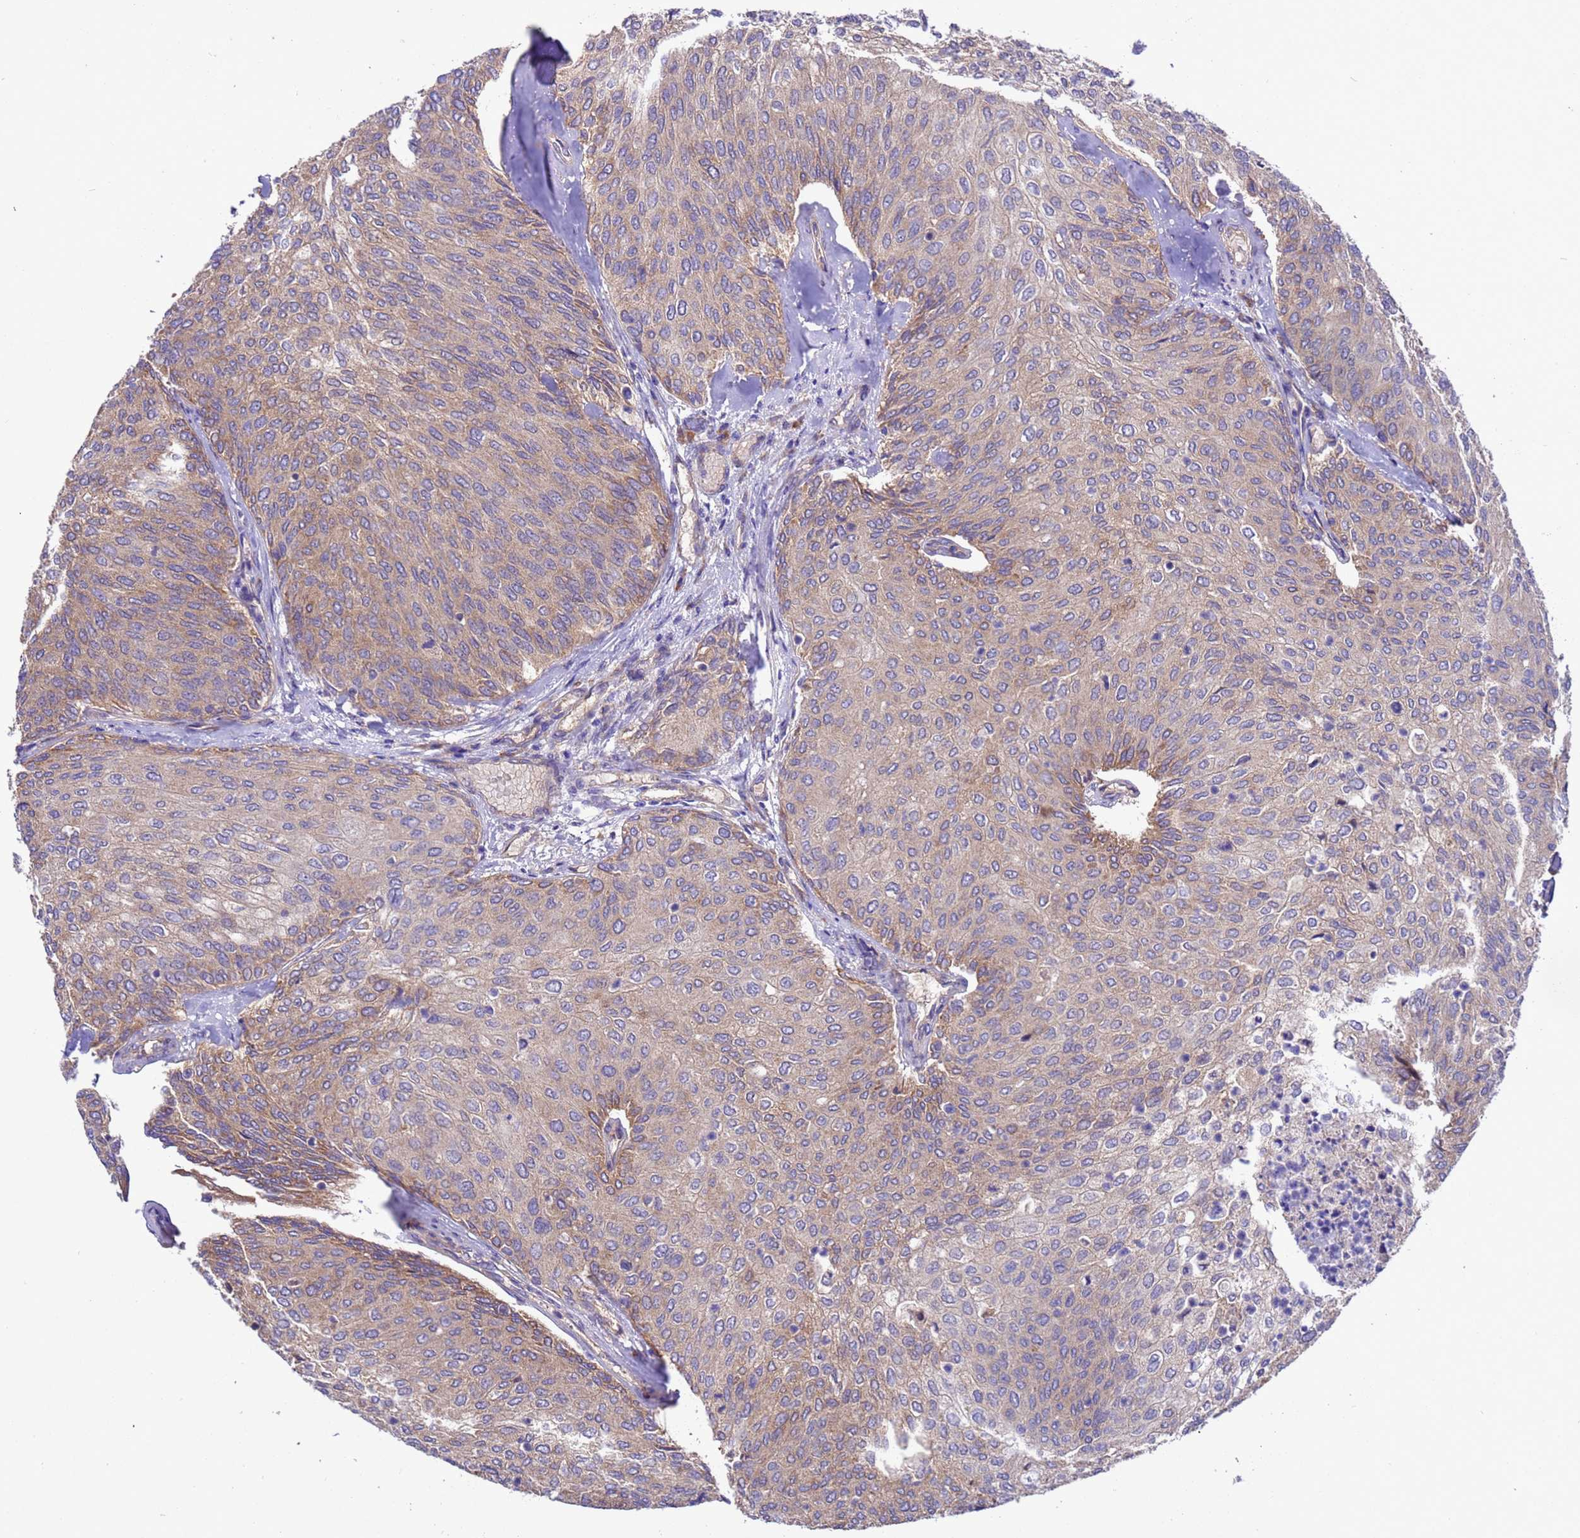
{"staining": {"intensity": "moderate", "quantity": "25%-75%", "location": "cytoplasmic/membranous"}, "tissue": "urothelial cancer", "cell_type": "Tumor cells", "image_type": "cancer", "snomed": [{"axis": "morphology", "description": "Urothelial carcinoma, Low grade"}, {"axis": "topography", "description": "Urinary bladder"}], "caption": "Low-grade urothelial carcinoma was stained to show a protein in brown. There is medium levels of moderate cytoplasmic/membranous positivity in about 25%-75% of tumor cells.", "gene": "ARHGAP12", "patient": {"sex": "female", "age": 79}}